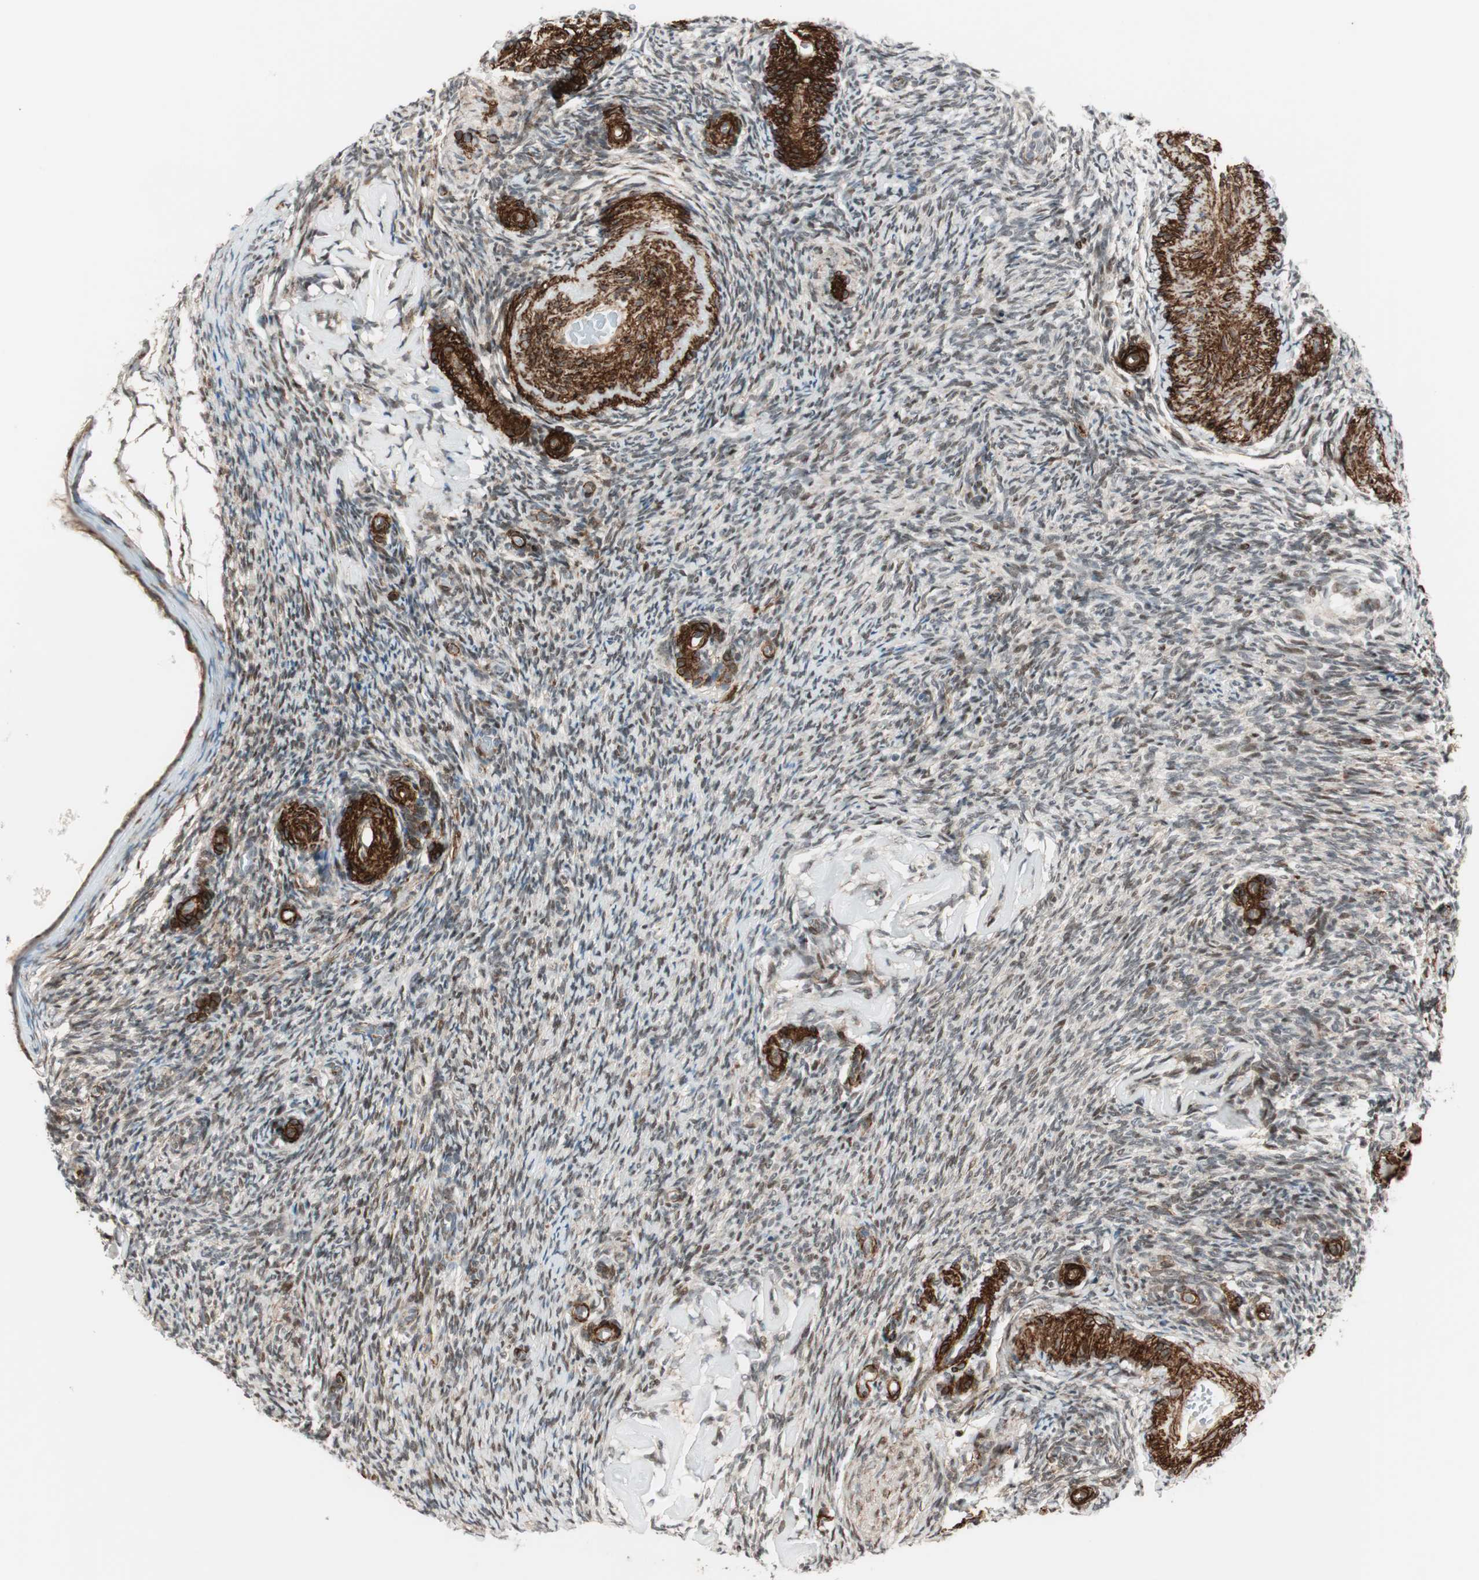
{"staining": {"intensity": "moderate", "quantity": ">75%", "location": "nuclear"}, "tissue": "ovary", "cell_type": "Ovarian stroma cells", "image_type": "normal", "snomed": [{"axis": "morphology", "description": "Normal tissue, NOS"}, {"axis": "topography", "description": "Ovary"}], "caption": "Brown immunohistochemical staining in unremarkable ovary exhibits moderate nuclear positivity in about >75% of ovarian stroma cells. The protein is stained brown, and the nuclei are stained in blue (DAB IHC with brightfield microscopy, high magnification).", "gene": "CDK19", "patient": {"sex": "female", "age": 60}}